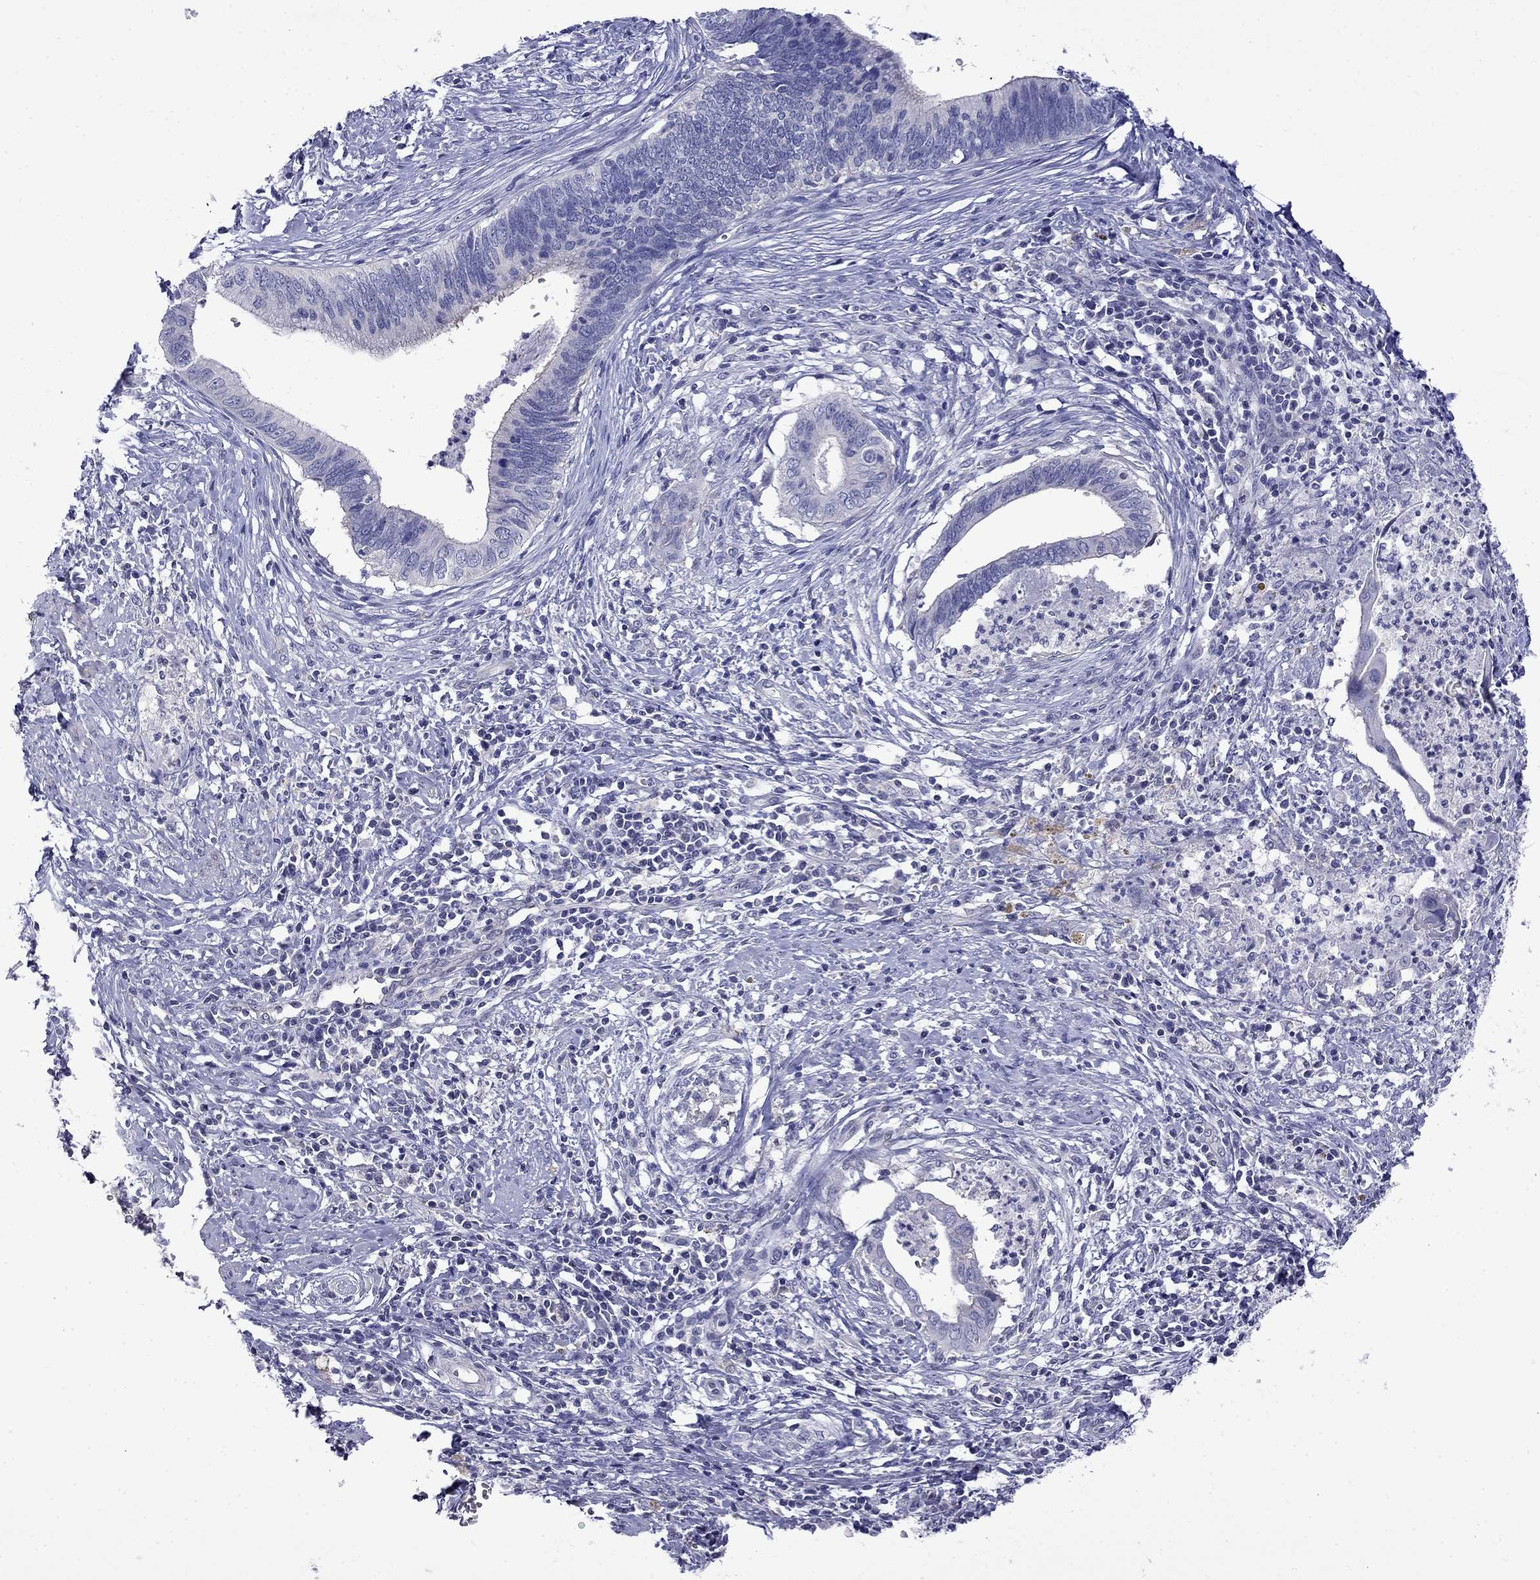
{"staining": {"intensity": "negative", "quantity": "none", "location": "none"}, "tissue": "cervical cancer", "cell_type": "Tumor cells", "image_type": "cancer", "snomed": [{"axis": "morphology", "description": "Adenocarcinoma, NOS"}, {"axis": "topography", "description": "Cervix"}], "caption": "There is no significant positivity in tumor cells of adenocarcinoma (cervical).", "gene": "PRR18", "patient": {"sex": "female", "age": 42}}